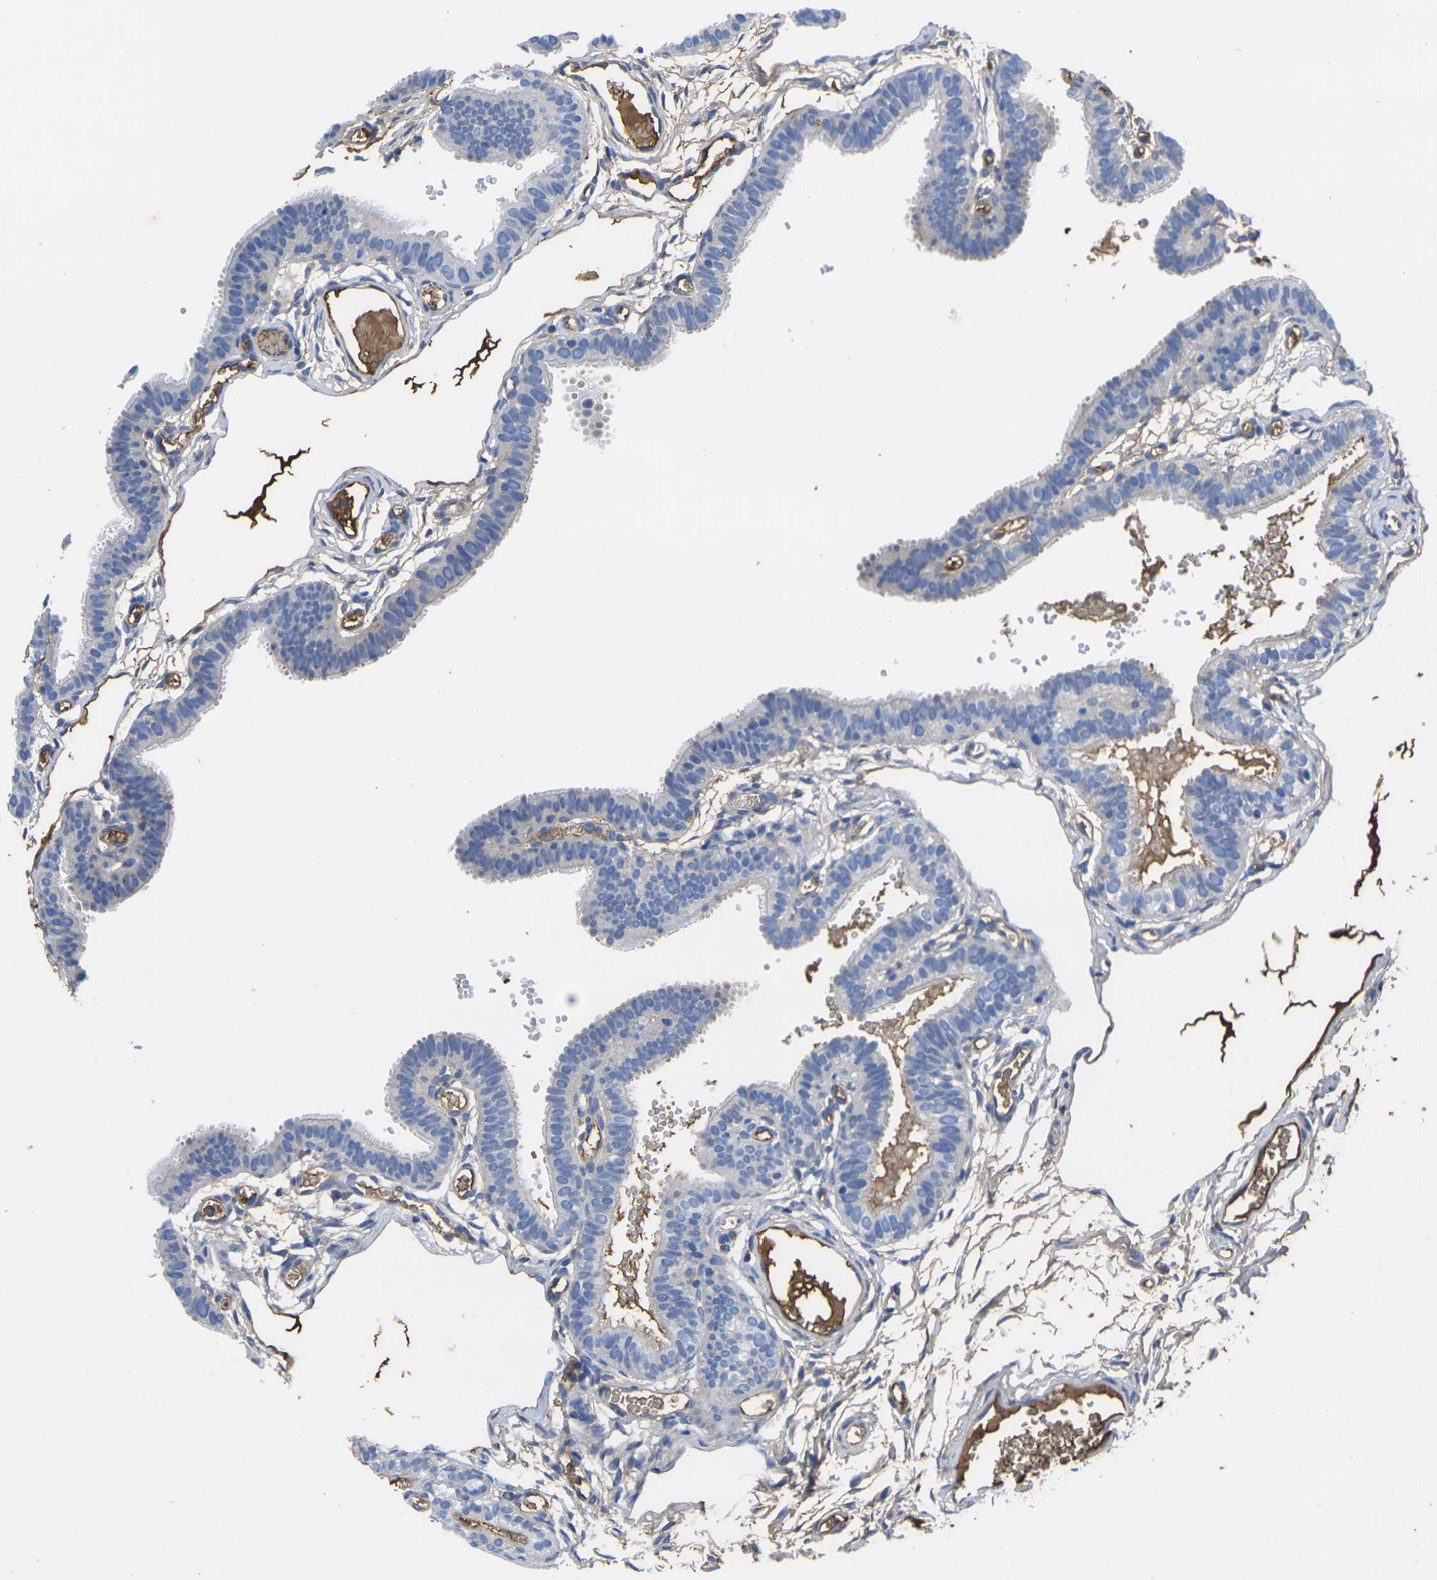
{"staining": {"intensity": "moderate", "quantity": "<25%", "location": "cytoplasmic/membranous"}, "tissue": "fallopian tube", "cell_type": "Glandular cells", "image_type": "normal", "snomed": [{"axis": "morphology", "description": "Normal tissue, NOS"}, {"axis": "topography", "description": "Fallopian tube"}, {"axis": "topography", "description": "Placenta"}], "caption": "About <25% of glandular cells in unremarkable fallopian tube demonstrate moderate cytoplasmic/membranous protein expression as visualized by brown immunohistochemical staining.", "gene": "GREM2", "patient": {"sex": "female", "age": 34}}